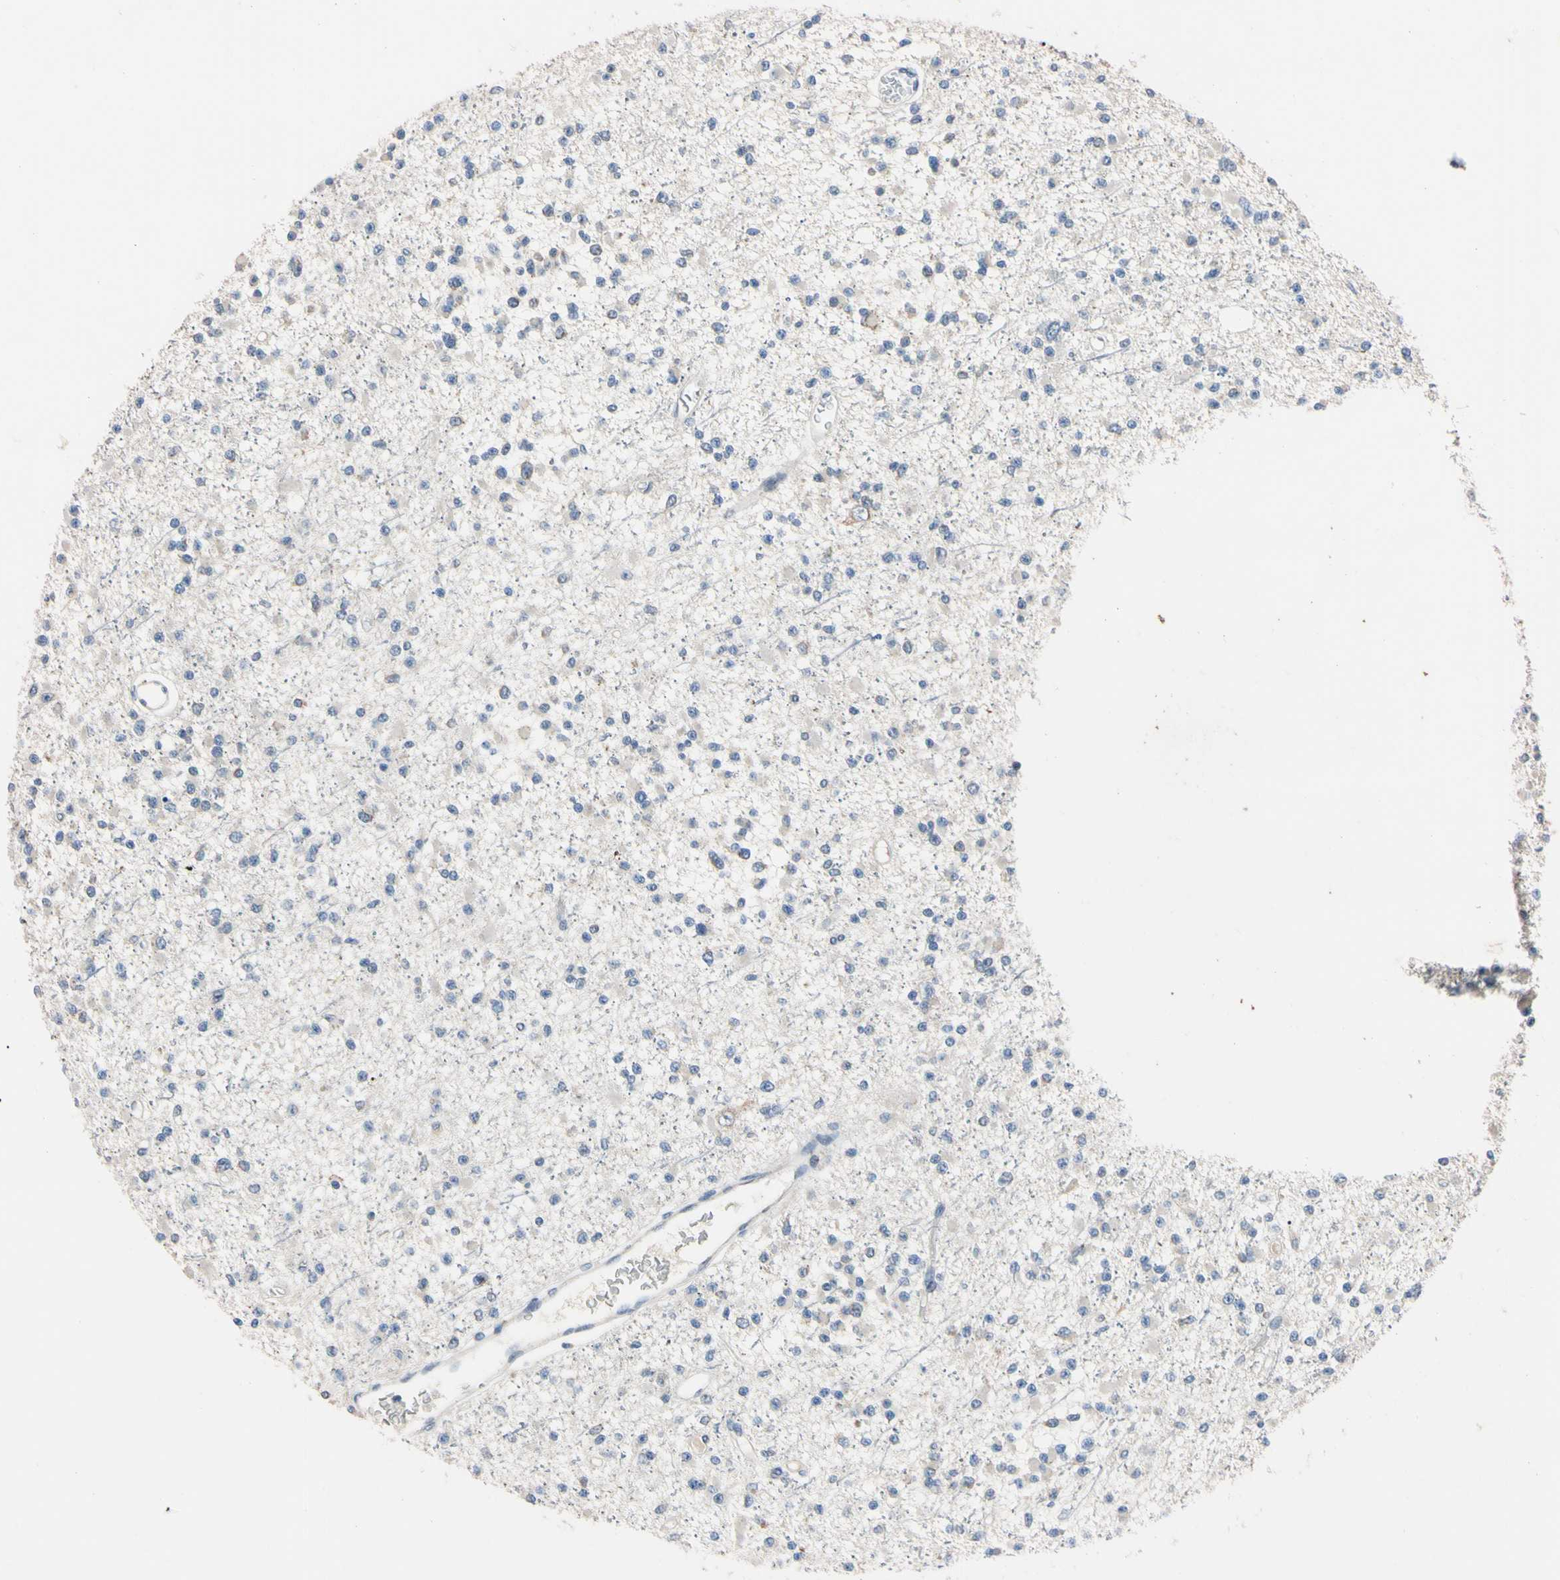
{"staining": {"intensity": "negative", "quantity": "none", "location": "none"}, "tissue": "glioma", "cell_type": "Tumor cells", "image_type": "cancer", "snomed": [{"axis": "morphology", "description": "Glioma, malignant, Low grade"}, {"axis": "topography", "description": "Brain"}], "caption": "High power microscopy photomicrograph of an IHC photomicrograph of glioma, revealing no significant positivity in tumor cells.", "gene": "PNKD", "patient": {"sex": "female", "age": 22}}